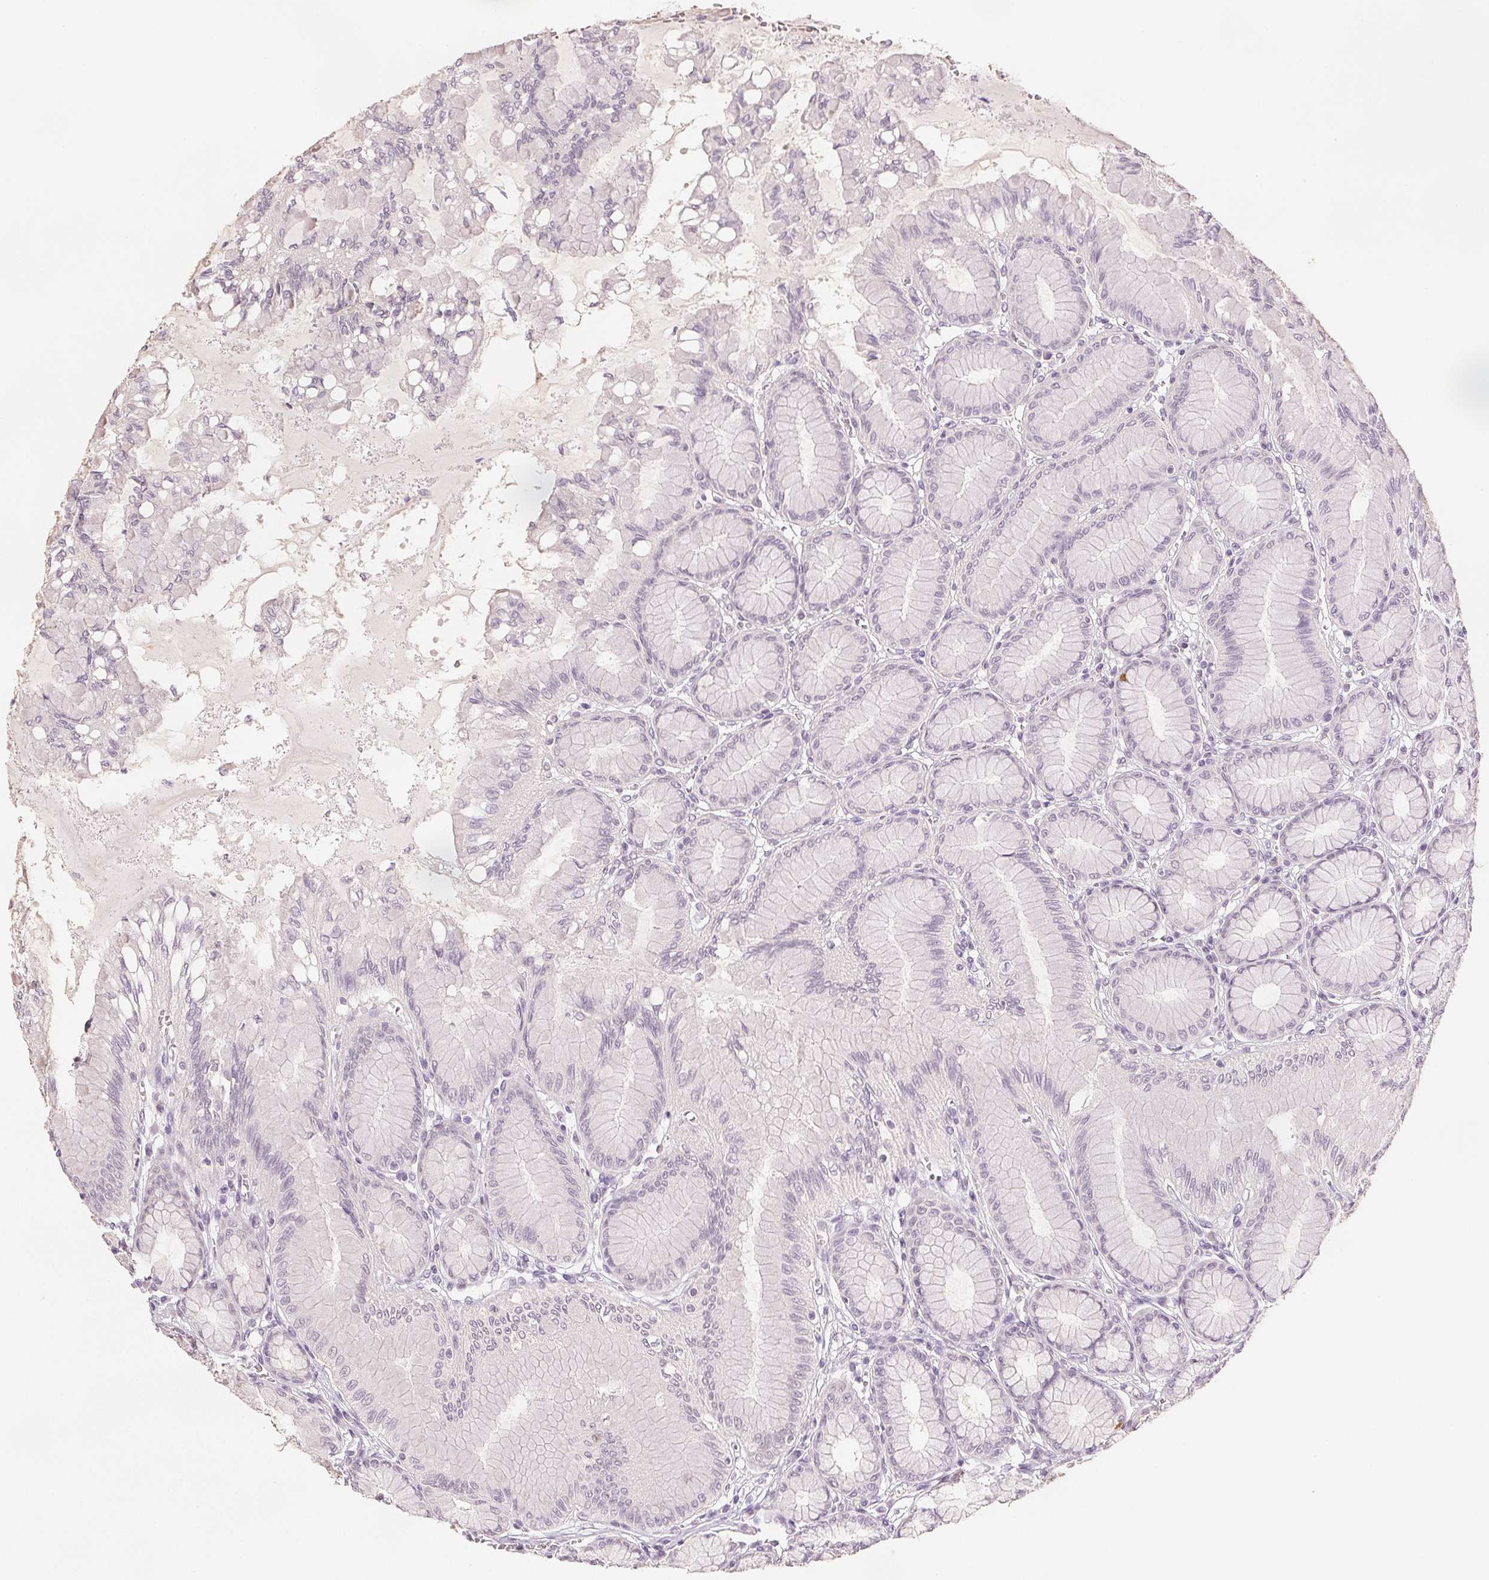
{"staining": {"intensity": "moderate", "quantity": "<25%", "location": "cytoplasmic/membranous"}, "tissue": "stomach", "cell_type": "Glandular cells", "image_type": "normal", "snomed": [{"axis": "morphology", "description": "Normal tissue, NOS"}, {"axis": "topography", "description": "Stomach"}, {"axis": "topography", "description": "Stomach, lower"}], "caption": "Immunohistochemical staining of unremarkable human stomach demonstrates <25% levels of moderate cytoplasmic/membranous protein expression in about <25% of glandular cells.", "gene": "SCGN", "patient": {"sex": "male", "age": 76}}